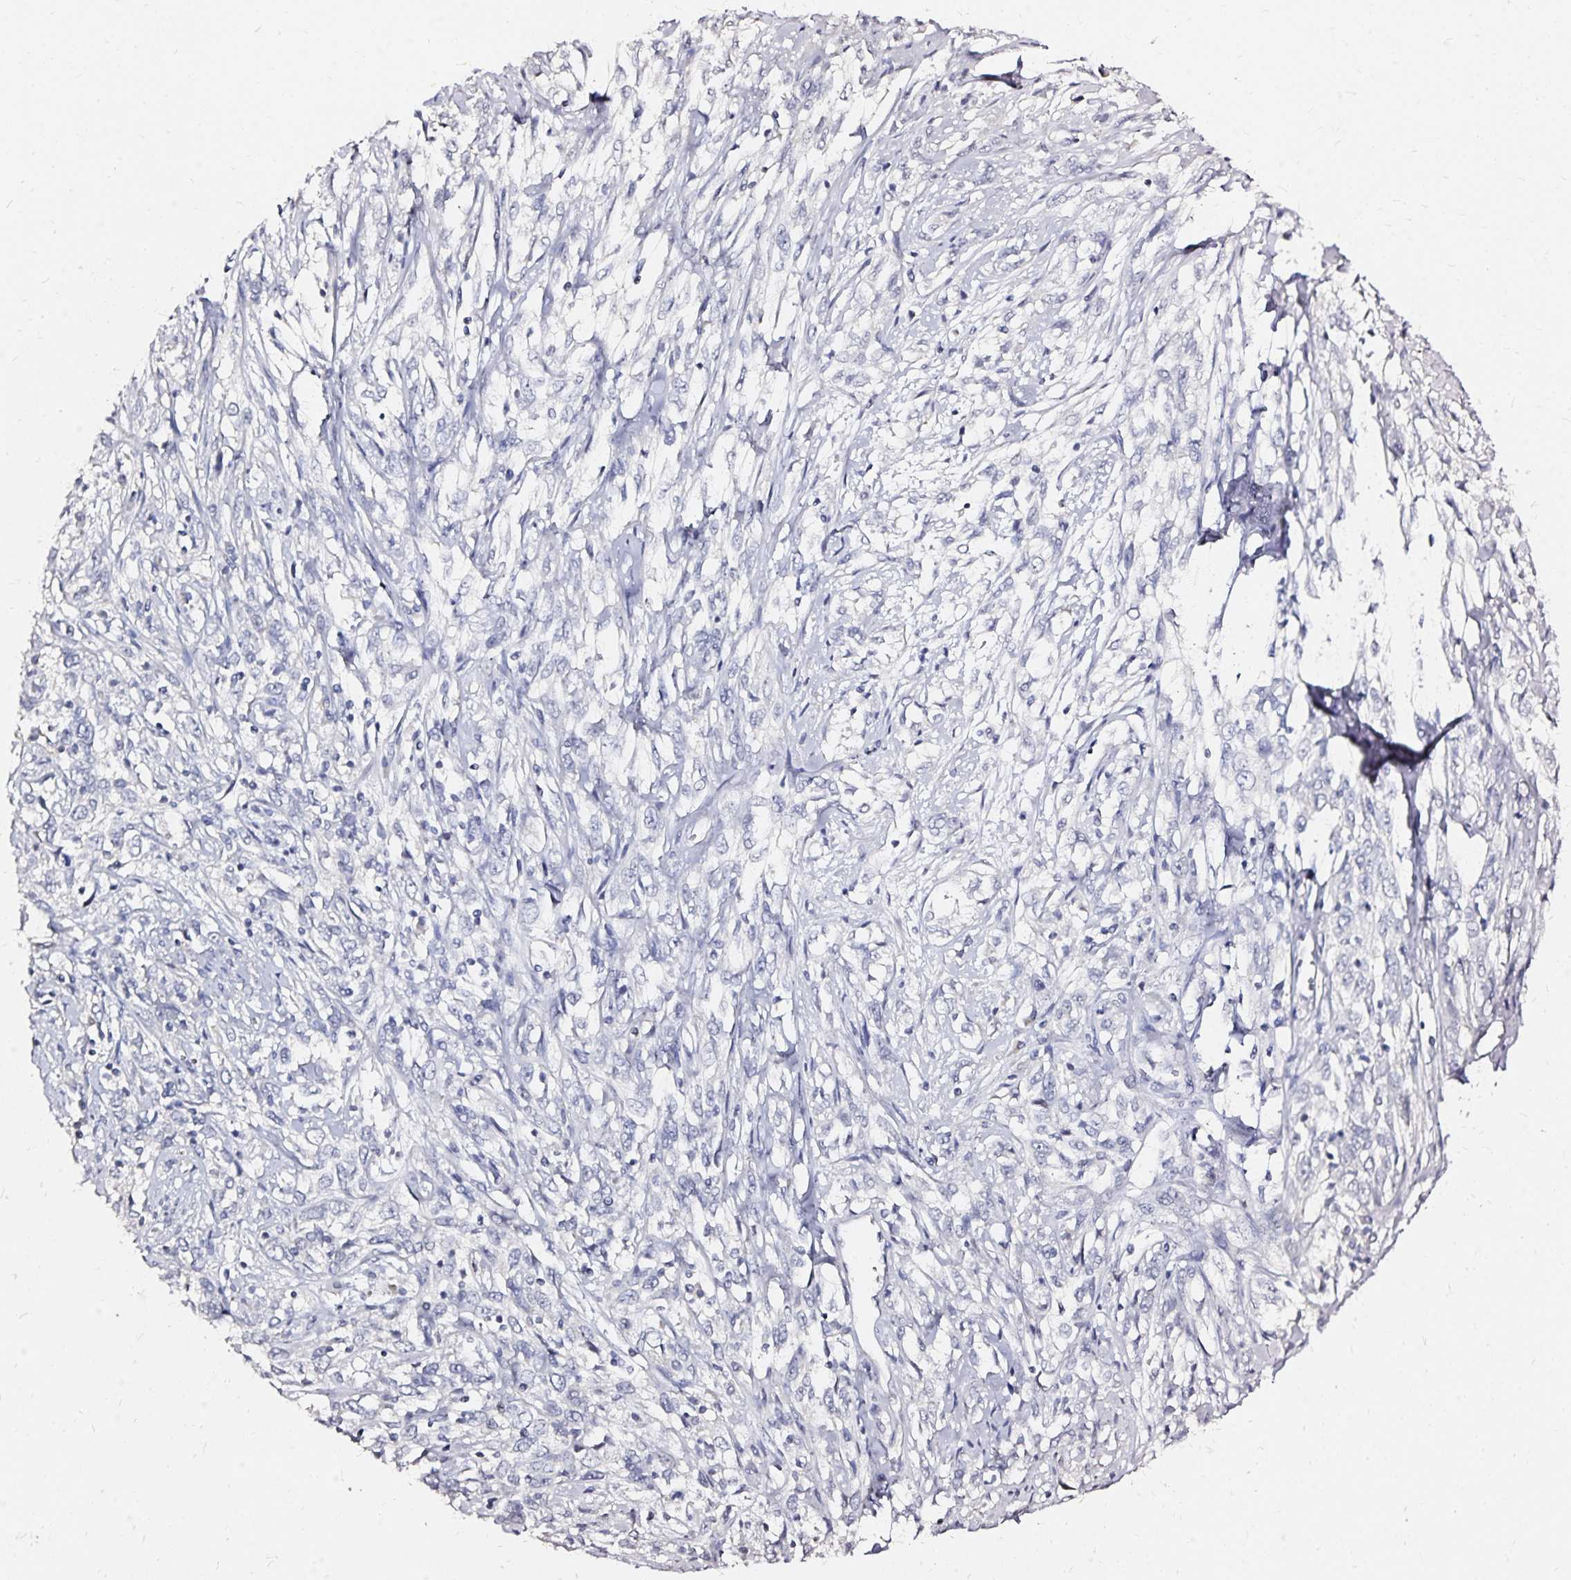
{"staining": {"intensity": "negative", "quantity": "none", "location": "none"}, "tissue": "cervical cancer", "cell_type": "Tumor cells", "image_type": "cancer", "snomed": [{"axis": "morphology", "description": "Adenocarcinoma, NOS"}, {"axis": "topography", "description": "Cervix"}], "caption": "Cervical cancer (adenocarcinoma) was stained to show a protein in brown. There is no significant staining in tumor cells.", "gene": "SLC5A1", "patient": {"sex": "female", "age": 40}}